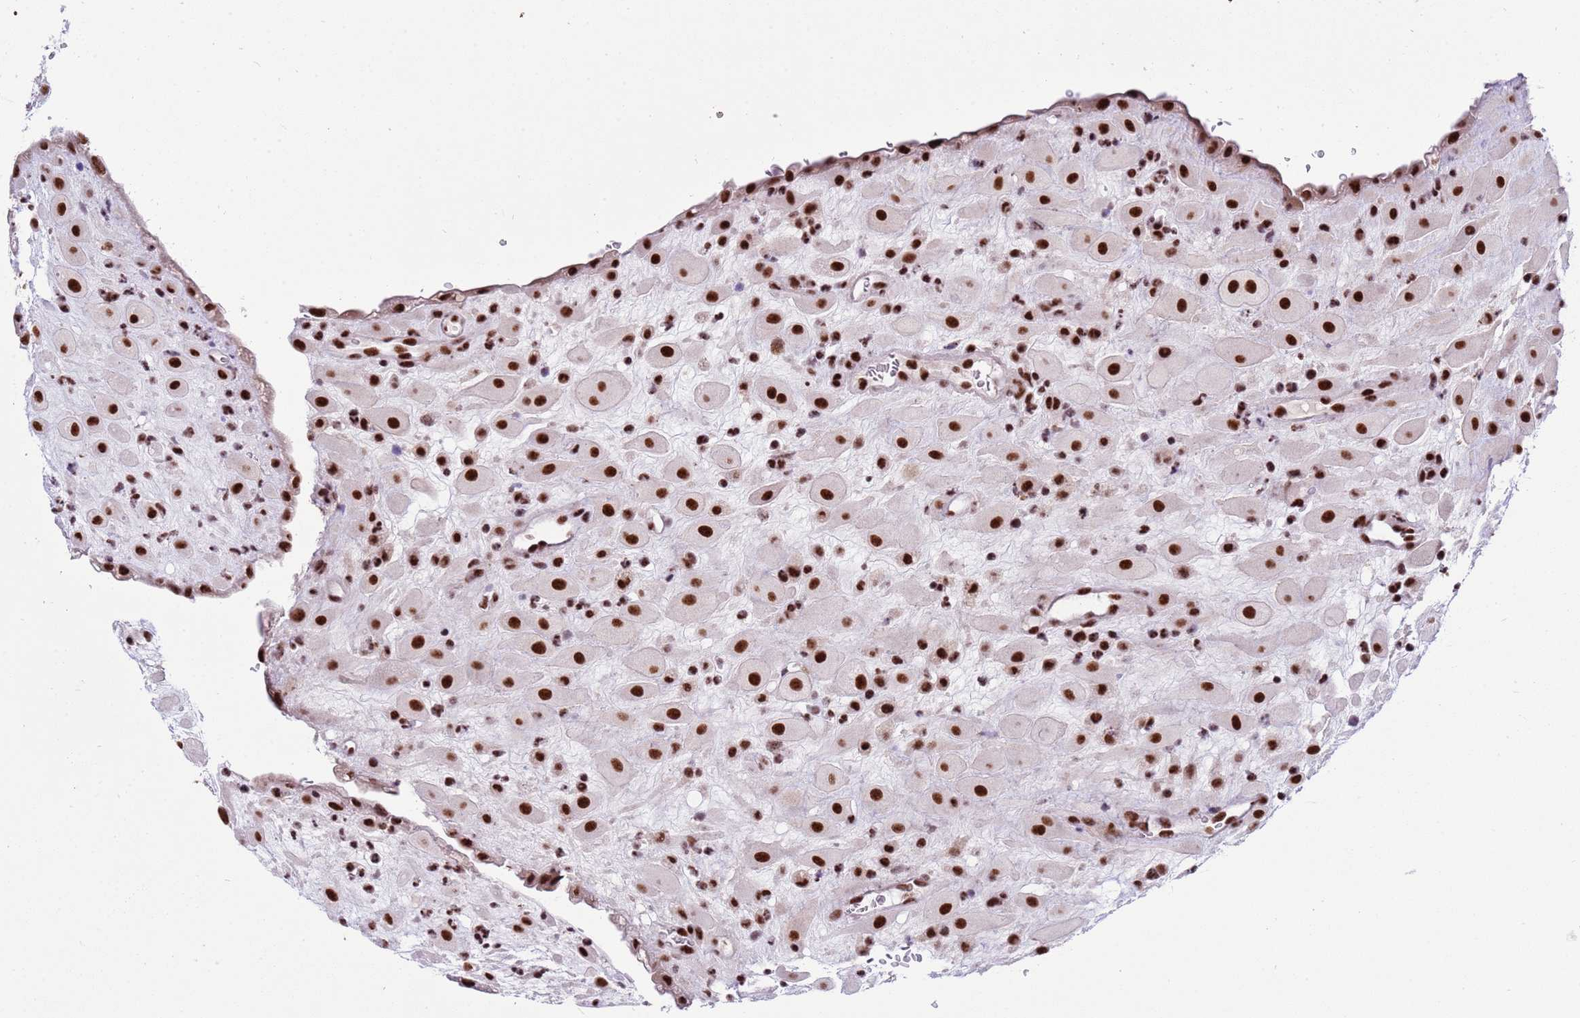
{"staining": {"intensity": "strong", "quantity": ">75%", "location": "nuclear"}, "tissue": "placenta", "cell_type": "Decidual cells", "image_type": "normal", "snomed": [{"axis": "morphology", "description": "Normal tissue, NOS"}, {"axis": "topography", "description": "Placenta"}], "caption": "Immunohistochemistry photomicrograph of benign placenta: human placenta stained using immunohistochemistry demonstrates high levels of strong protein expression localized specifically in the nuclear of decidual cells, appearing as a nuclear brown color.", "gene": "THOC2", "patient": {"sex": "female", "age": 35}}